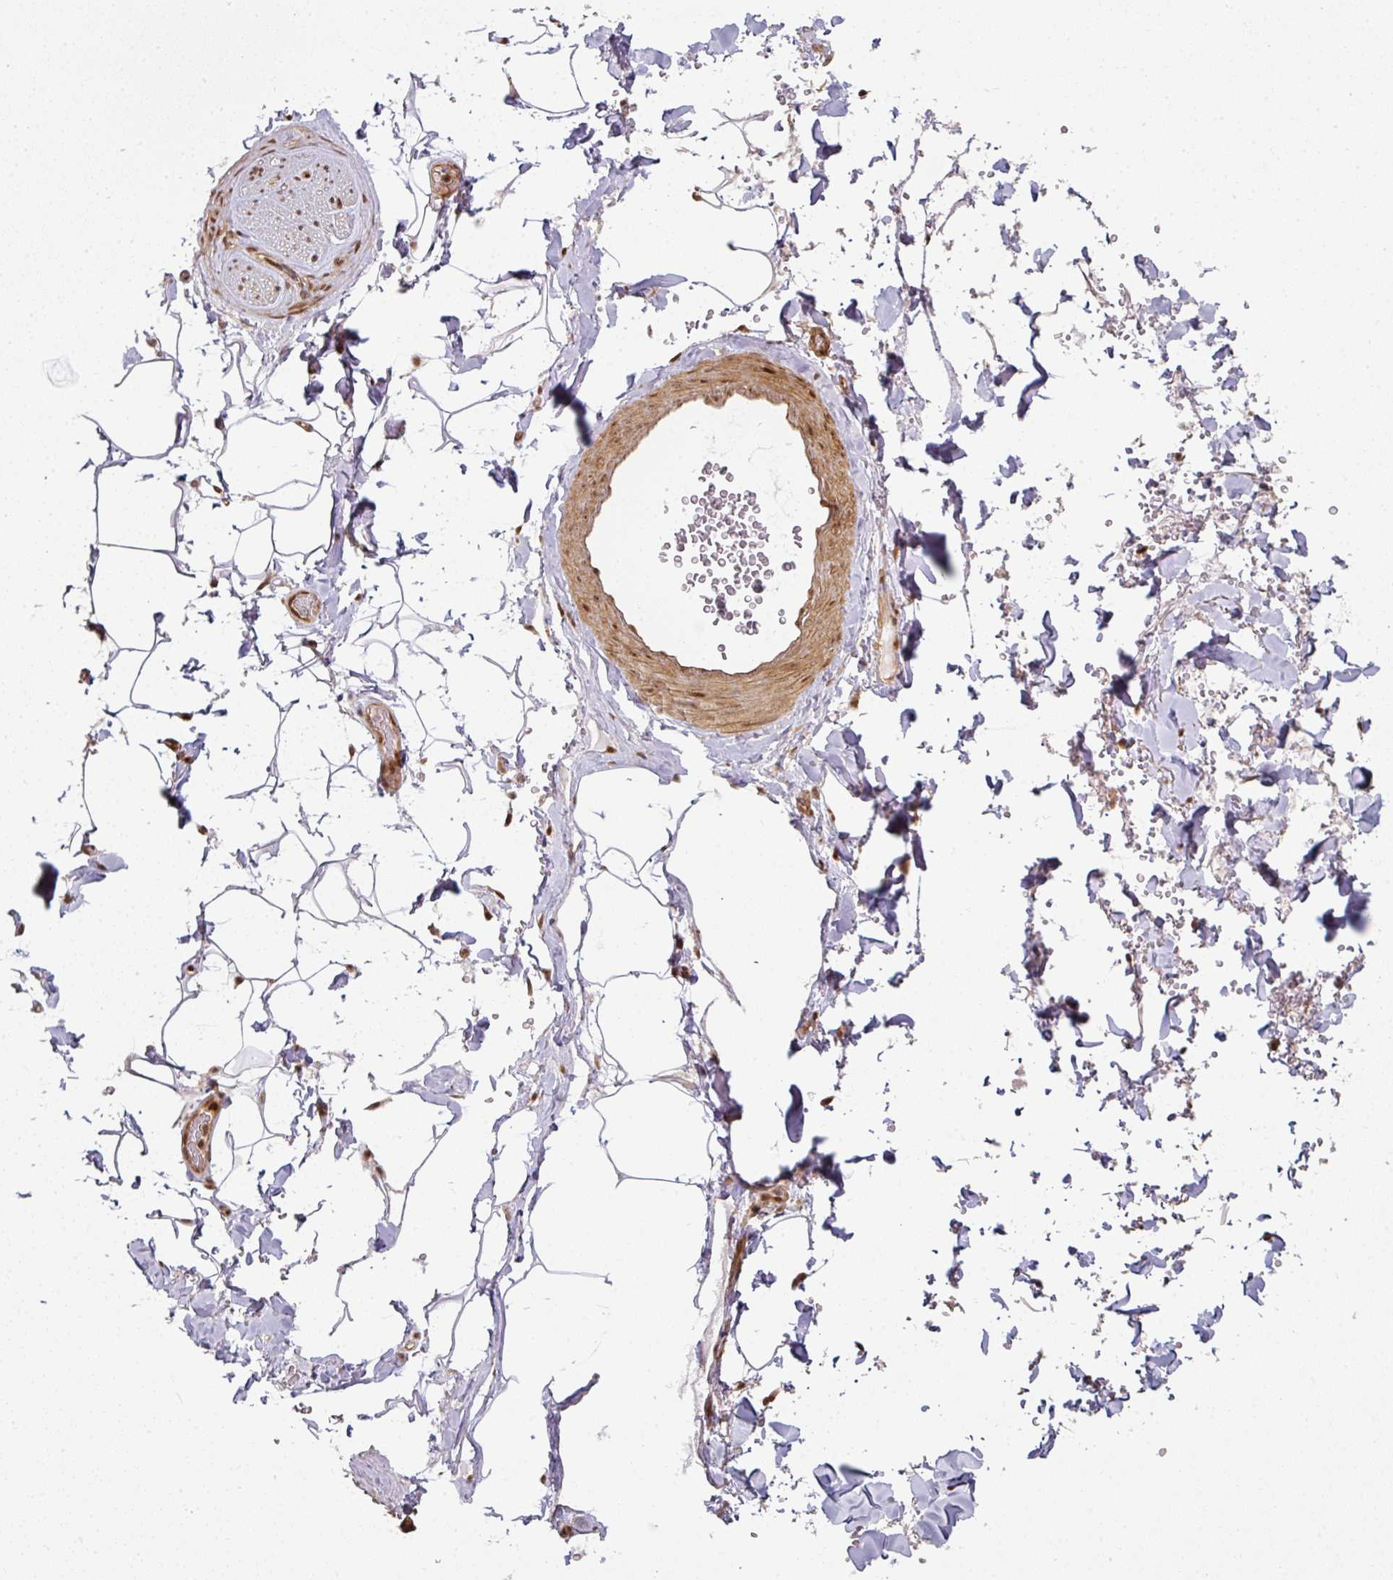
{"staining": {"intensity": "negative", "quantity": "none", "location": "none"}, "tissue": "adipose tissue", "cell_type": "Adipocytes", "image_type": "normal", "snomed": [{"axis": "morphology", "description": "Normal tissue, NOS"}, {"axis": "topography", "description": "Rectum"}, {"axis": "topography", "description": "Peripheral nerve tissue"}], "caption": "High magnification brightfield microscopy of benign adipose tissue stained with DAB (3,3'-diaminobenzidine) (brown) and counterstained with hematoxylin (blue): adipocytes show no significant staining. The staining is performed using DAB brown chromogen with nuclei counter-stained in using hematoxylin.", "gene": "SIK3", "patient": {"sex": "female", "age": 69}}